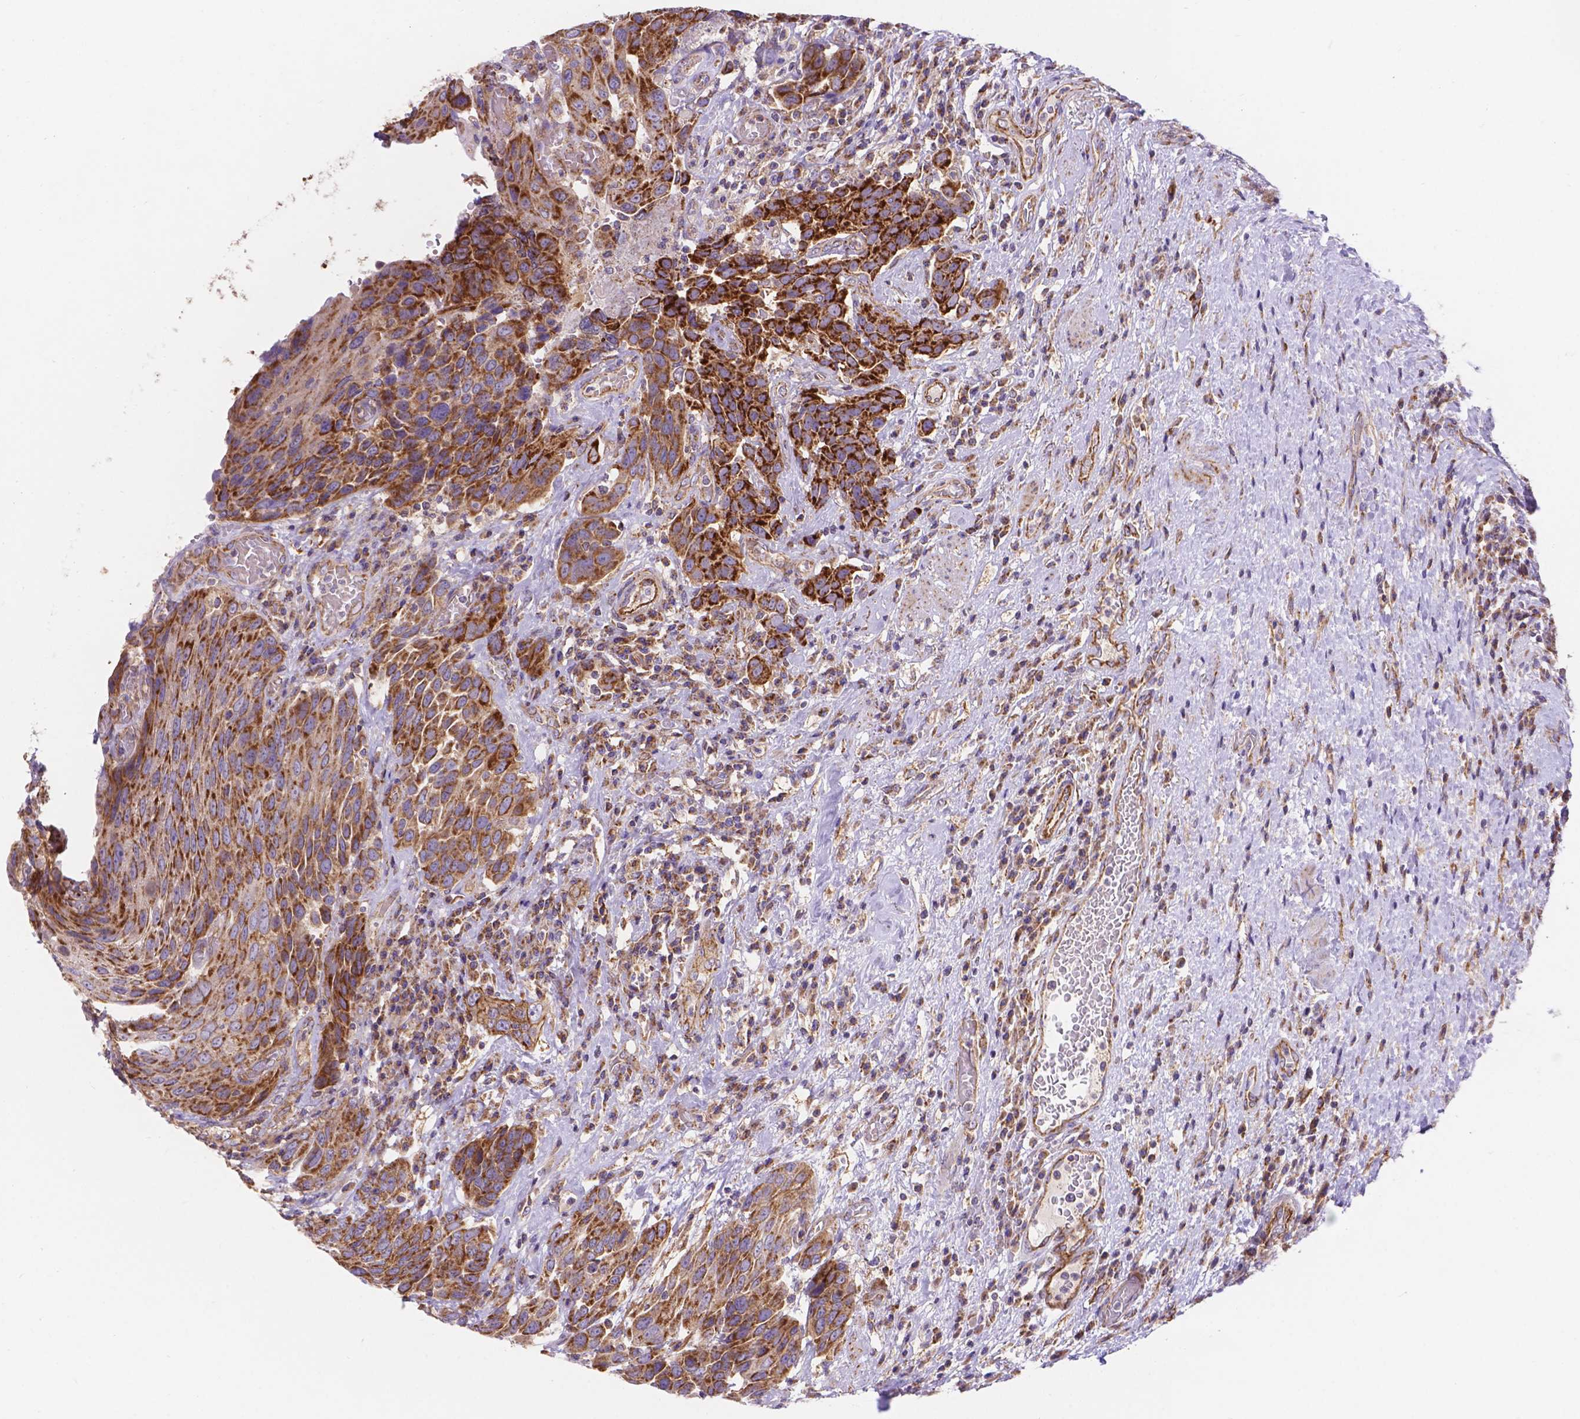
{"staining": {"intensity": "strong", "quantity": ">75%", "location": "cytoplasmic/membranous"}, "tissue": "urothelial cancer", "cell_type": "Tumor cells", "image_type": "cancer", "snomed": [{"axis": "morphology", "description": "Urothelial carcinoma, High grade"}, {"axis": "topography", "description": "Urinary bladder"}], "caption": "Protein expression analysis of human high-grade urothelial carcinoma reveals strong cytoplasmic/membranous expression in approximately >75% of tumor cells.", "gene": "AK3", "patient": {"sex": "female", "age": 70}}